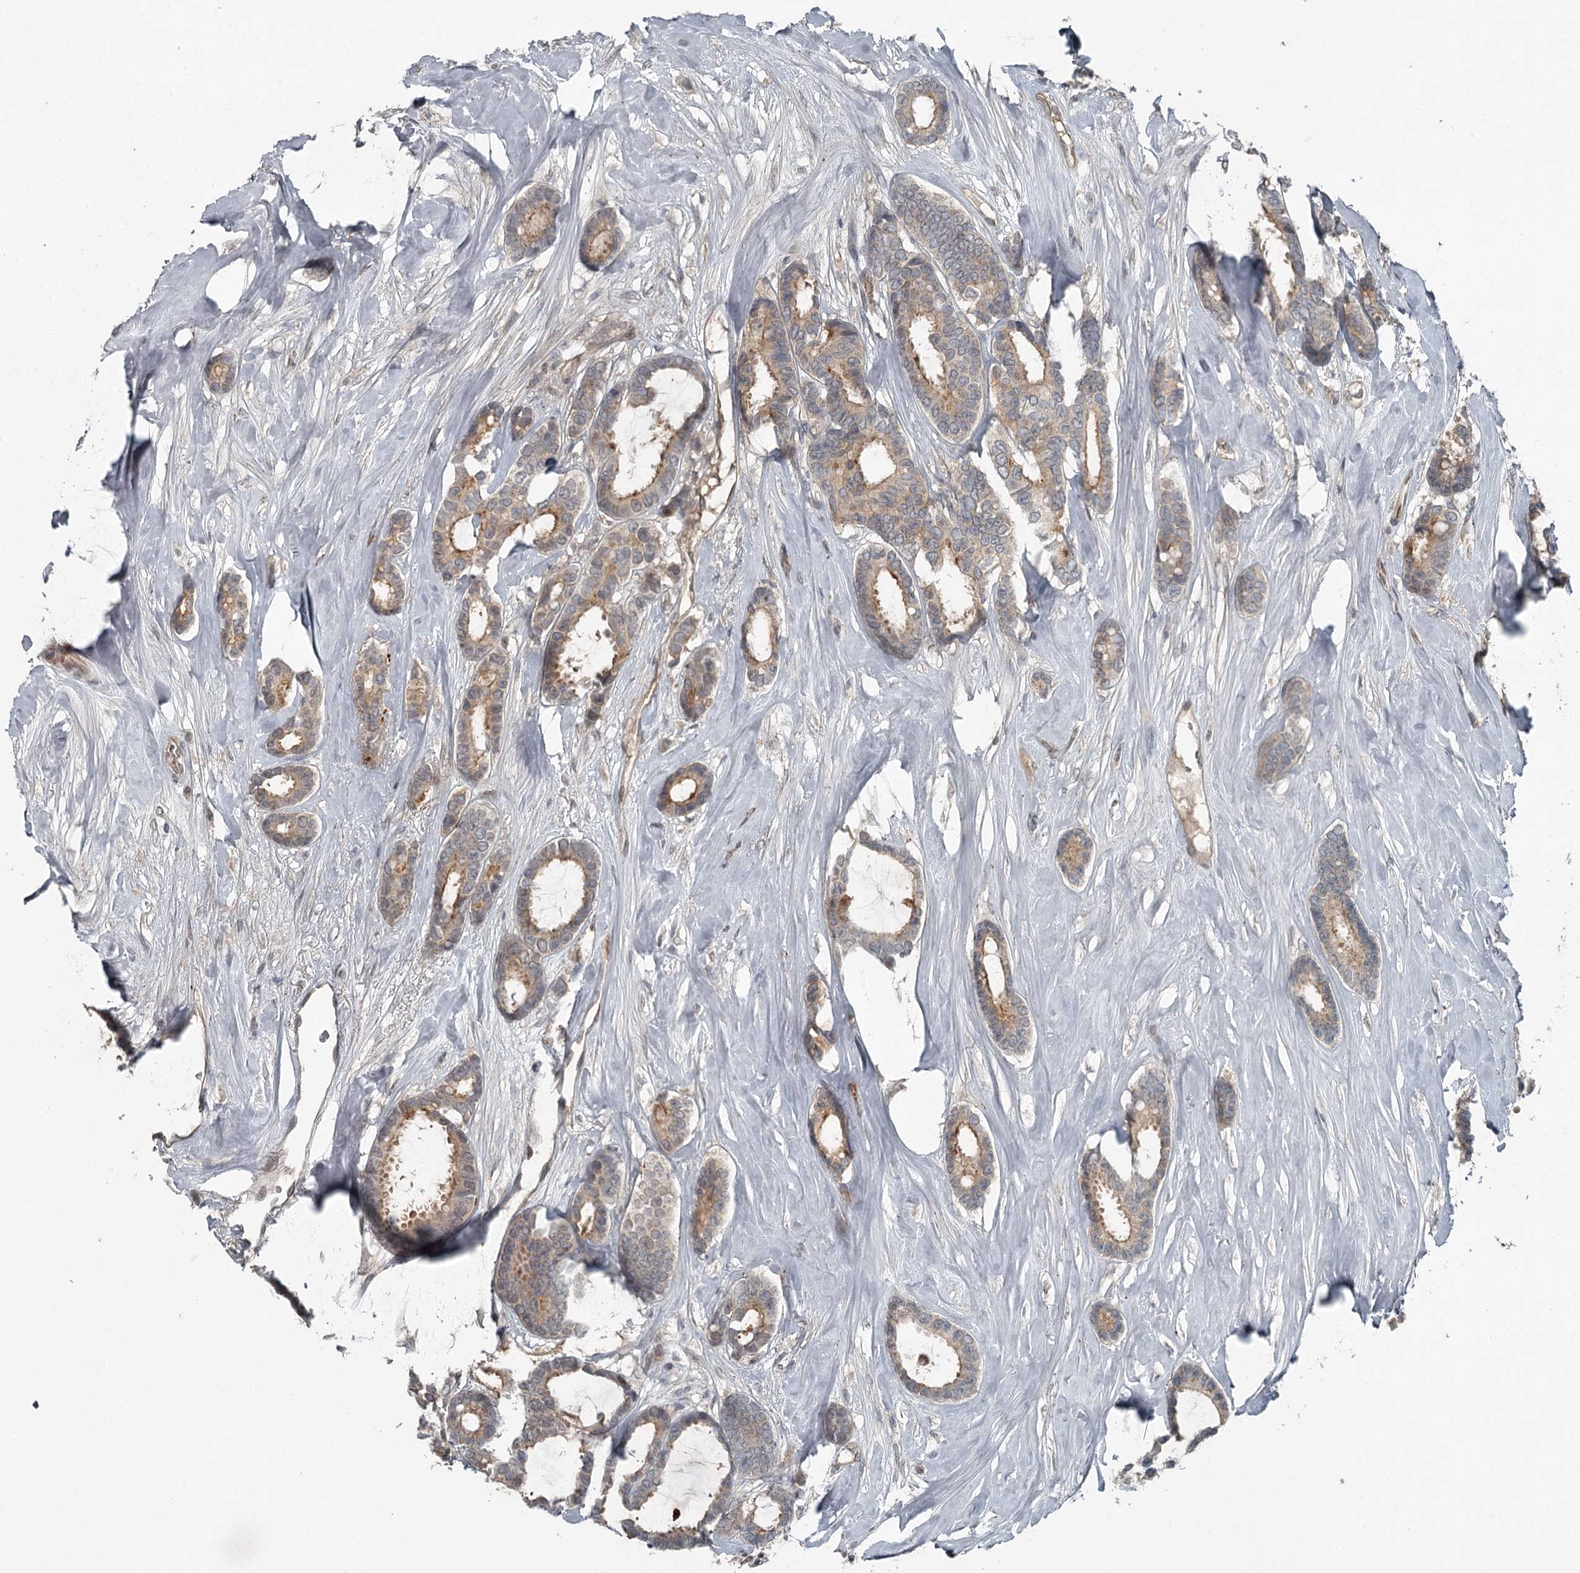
{"staining": {"intensity": "weak", "quantity": "25%-75%", "location": "cytoplasmic/membranous"}, "tissue": "breast cancer", "cell_type": "Tumor cells", "image_type": "cancer", "snomed": [{"axis": "morphology", "description": "Duct carcinoma"}, {"axis": "topography", "description": "Breast"}], "caption": "Immunohistochemistry (IHC) (DAB (3,3'-diaminobenzidine)) staining of human intraductal carcinoma (breast) reveals weak cytoplasmic/membranous protein expression in approximately 25%-75% of tumor cells.", "gene": "SLC39A8", "patient": {"sex": "female", "age": 87}}